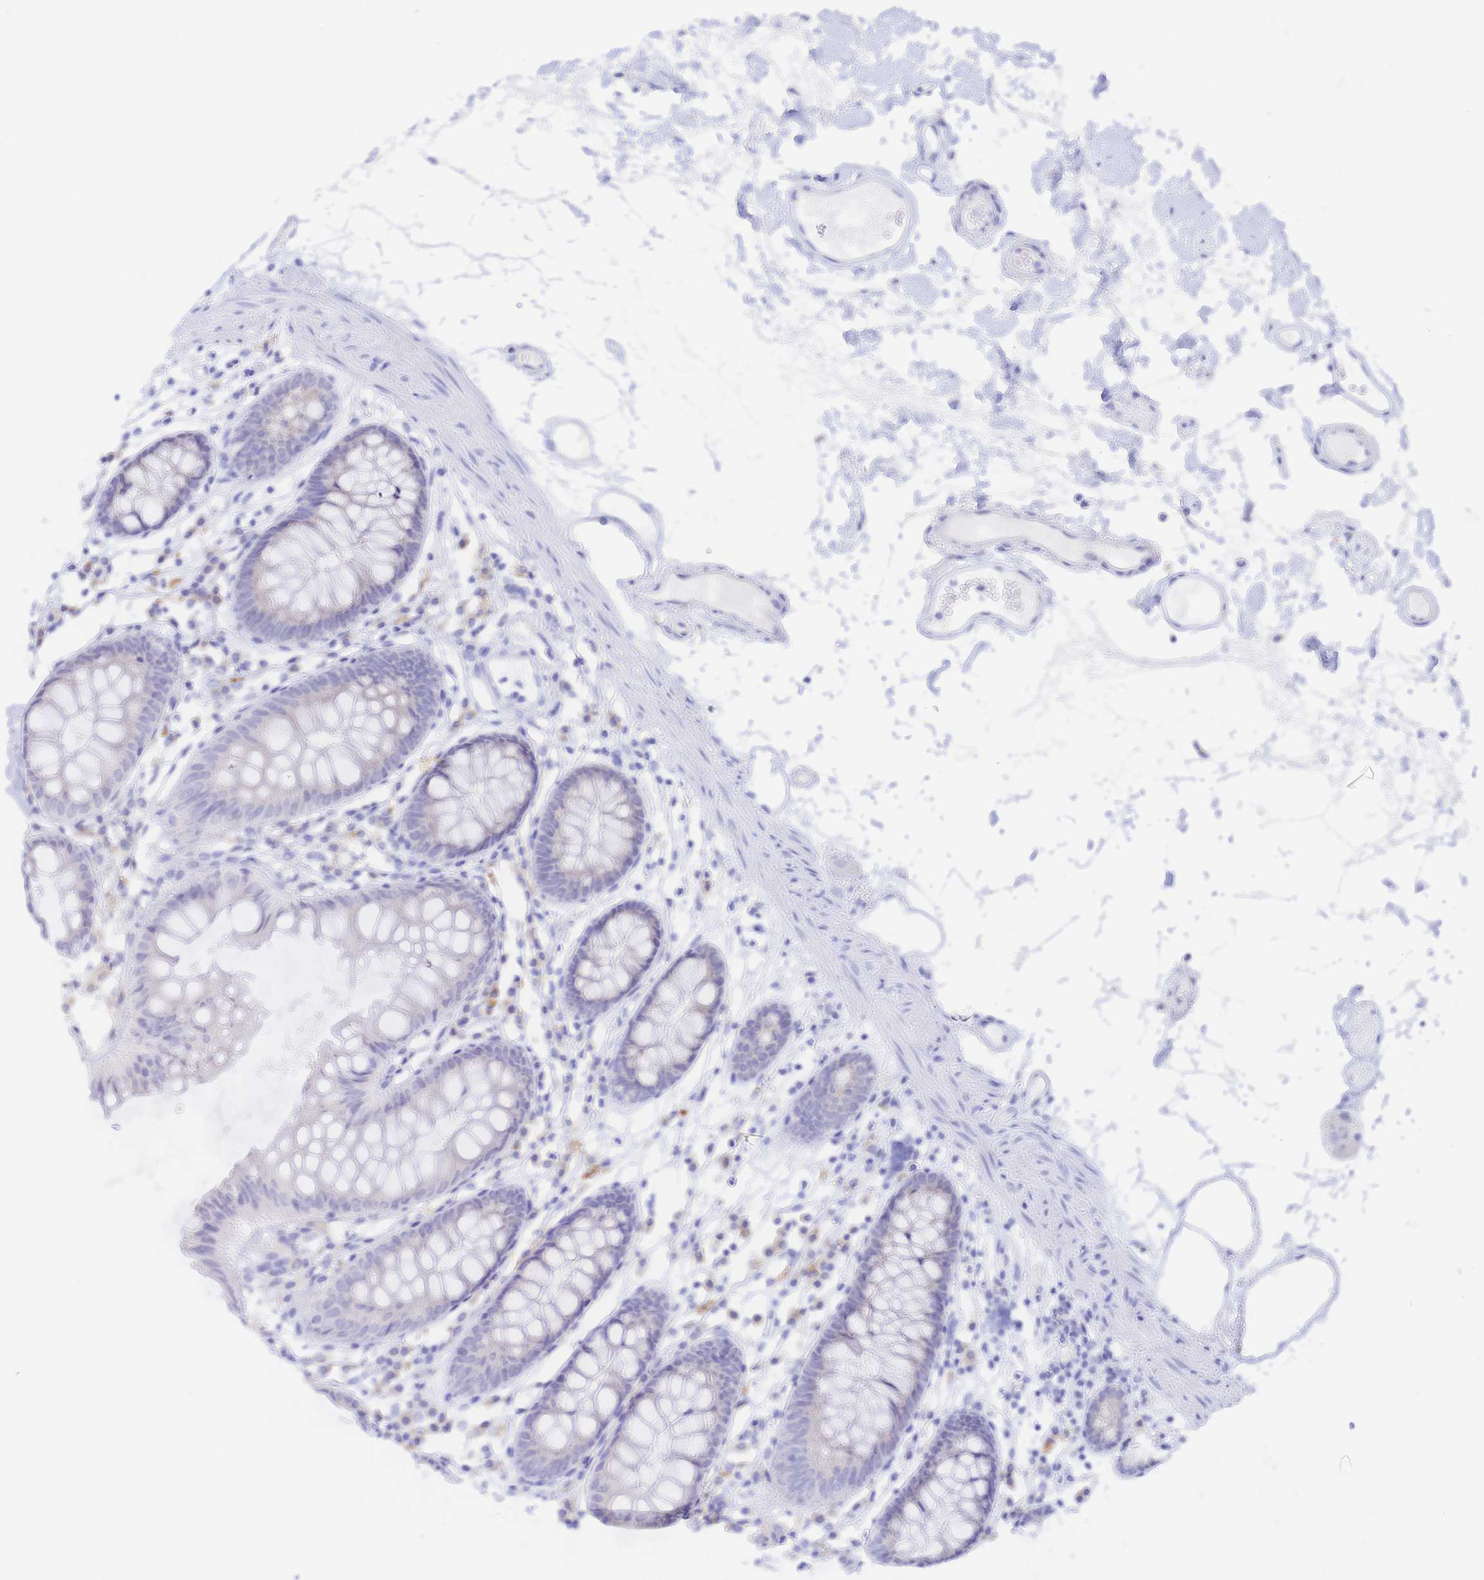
{"staining": {"intensity": "negative", "quantity": "none", "location": "none"}, "tissue": "colon", "cell_type": "Endothelial cells", "image_type": "normal", "snomed": [{"axis": "morphology", "description": "Normal tissue, NOS"}, {"axis": "topography", "description": "Colon"}], "caption": "Human colon stained for a protein using IHC exhibits no positivity in endothelial cells.", "gene": "SIAH3", "patient": {"sex": "female", "age": 84}}